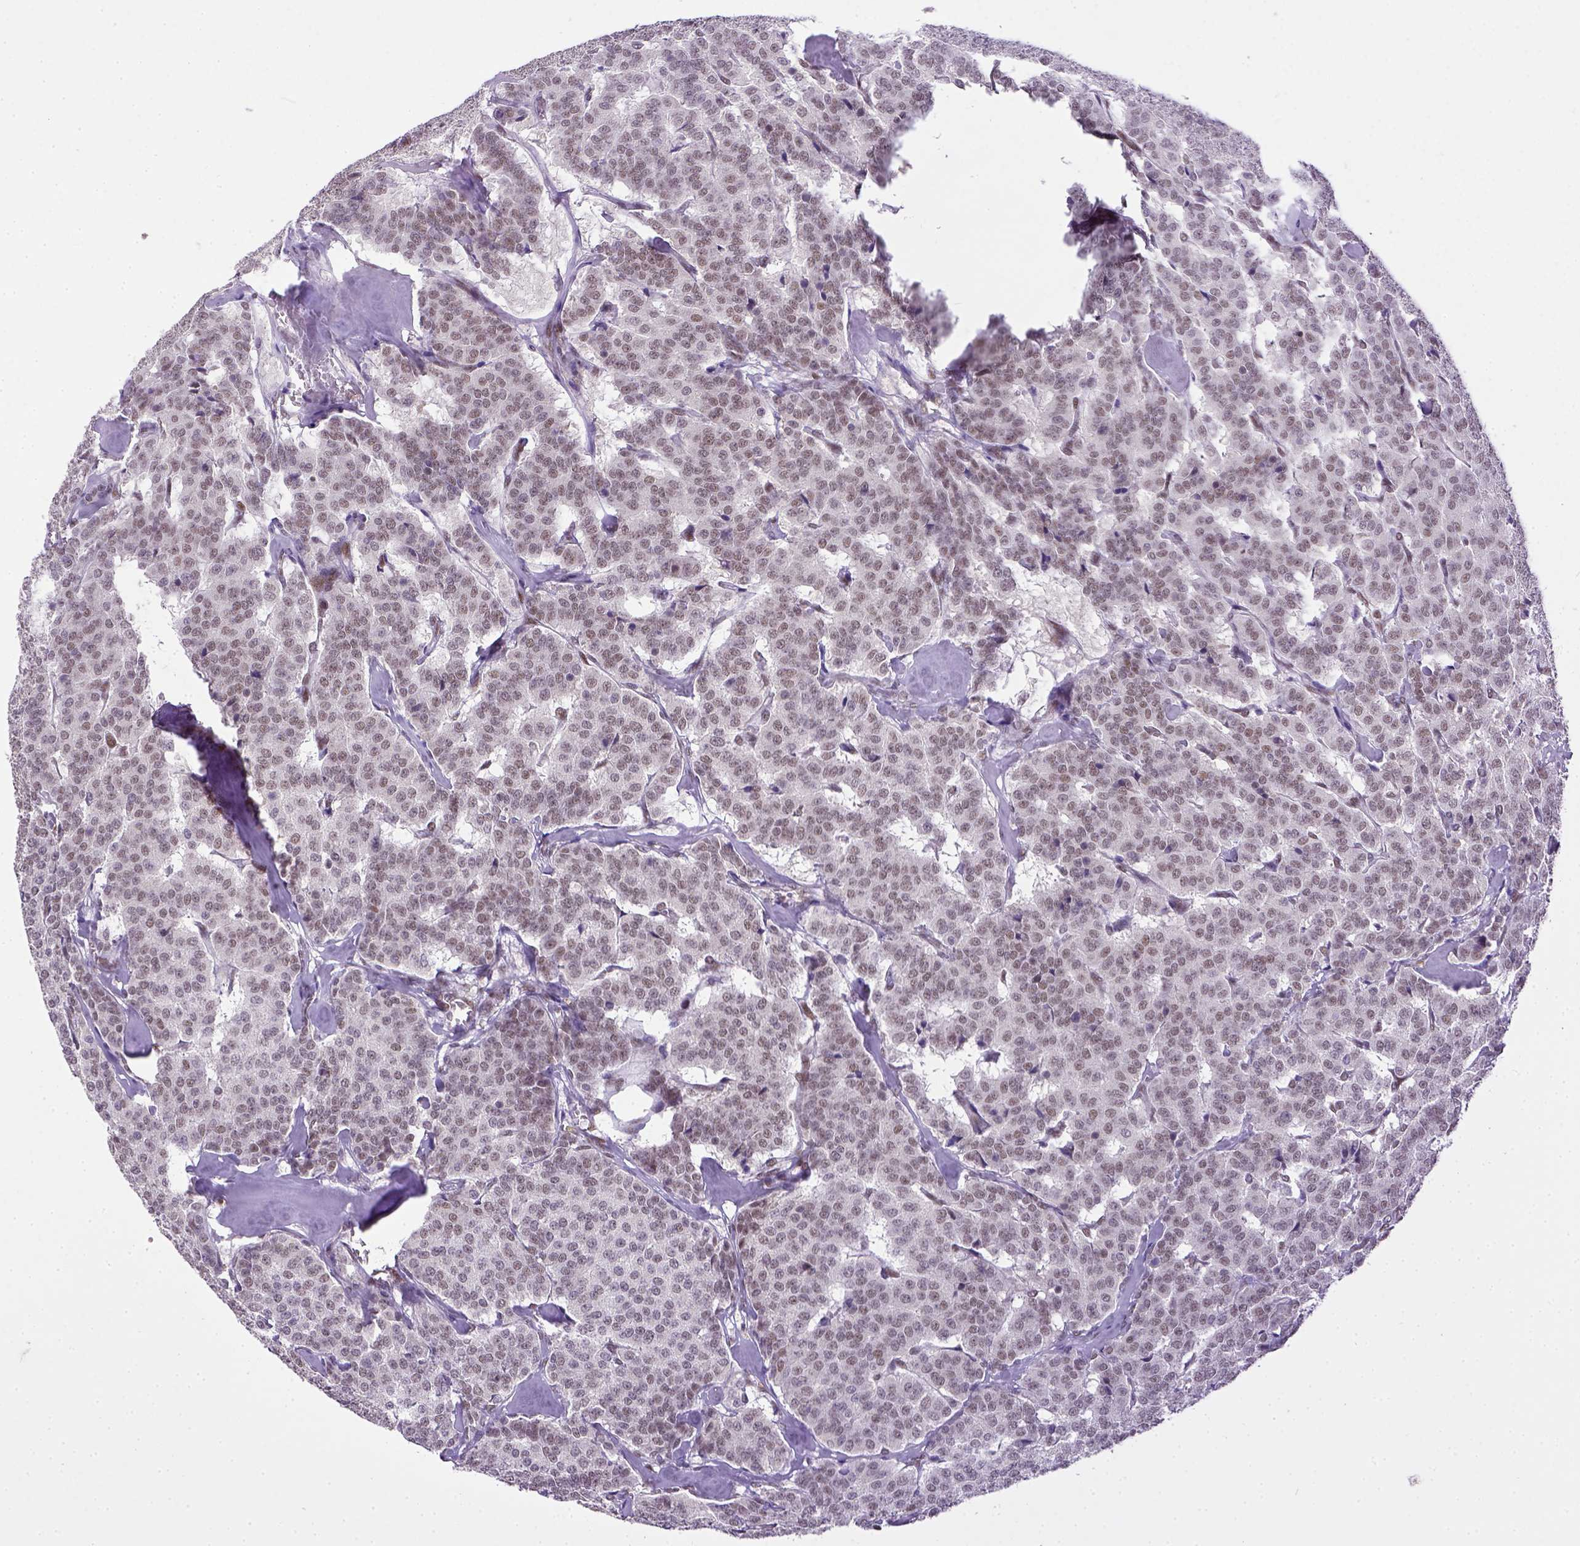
{"staining": {"intensity": "weak", "quantity": ">75%", "location": "nuclear"}, "tissue": "carcinoid", "cell_type": "Tumor cells", "image_type": "cancer", "snomed": [{"axis": "morphology", "description": "Normal tissue, NOS"}, {"axis": "morphology", "description": "Carcinoid, malignant, NOS"}, {"axis": "topography", "description": "Lung"}], "caption": "A brown stain highlights weak nuclear expression of a protein in human malignant carcinoid tumor cells.", "gene": "ERCC1", "patient": {"sex": "female", "age": 46}}